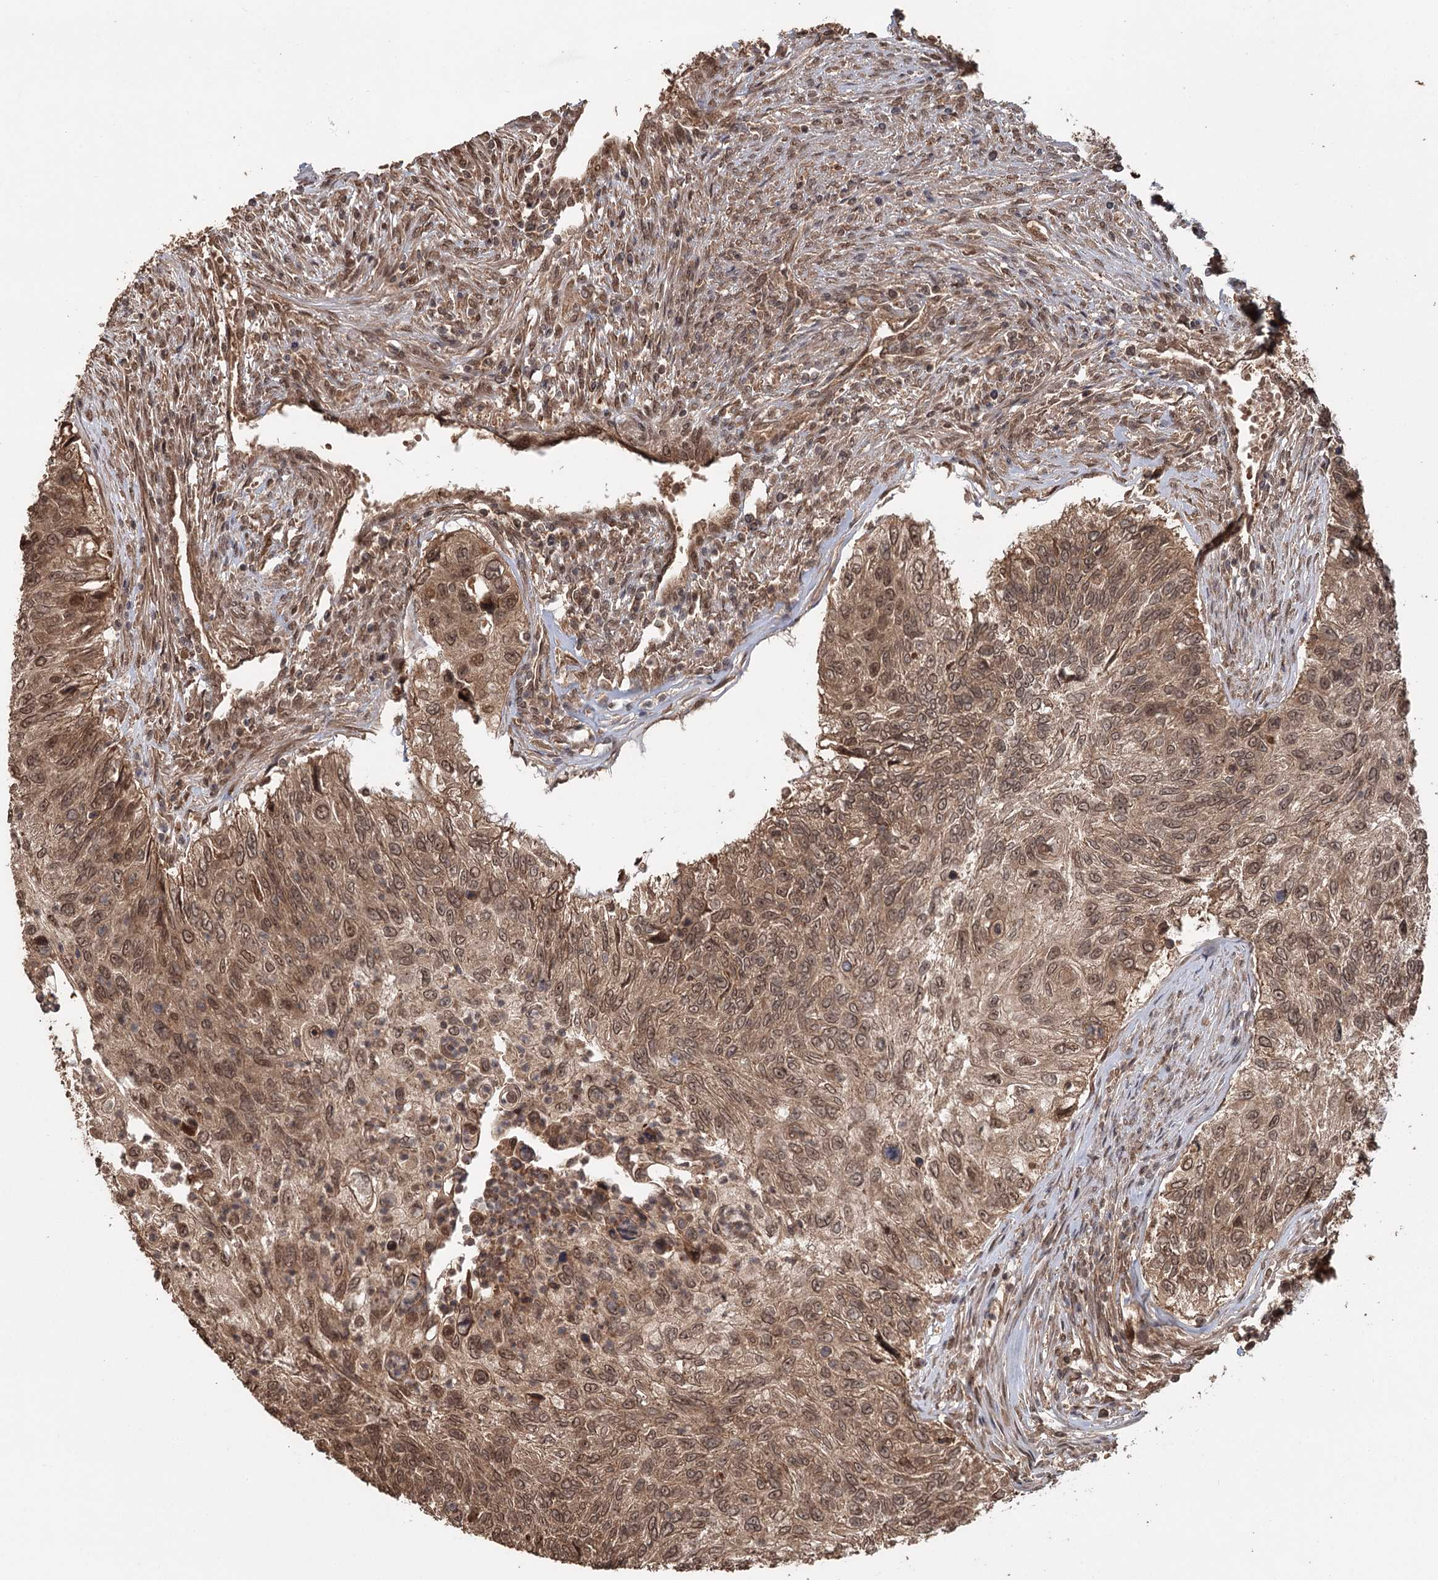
{"staining": {"intensity": "moderate", "quantity": ">75%", "location": "cytoplasmic/membranous,nuclear"}, "tissue": "urothelial cancer", "cell_type": "Tumor cells", "image_type": "cancer", "snomed": [{"axis": "morphology", "description": "Urothelial carcinoma, High grade"}, {"axis": "topography", "description": "Urinary bladder"}], "caption": "Immunohistochemistry (IHC) histopathology image of neoplastic tissue: urothelial cancer stained using IHC reveals medium levels of moderate protein expression localized specifically in the cytoplasmic/membranous and nuclear of tumor cells, appearing as a cytoplasmic/membranous and nuclear brown color.", "gene": "N6AMT1", "patient": {"sex": "female", "age": 60}}